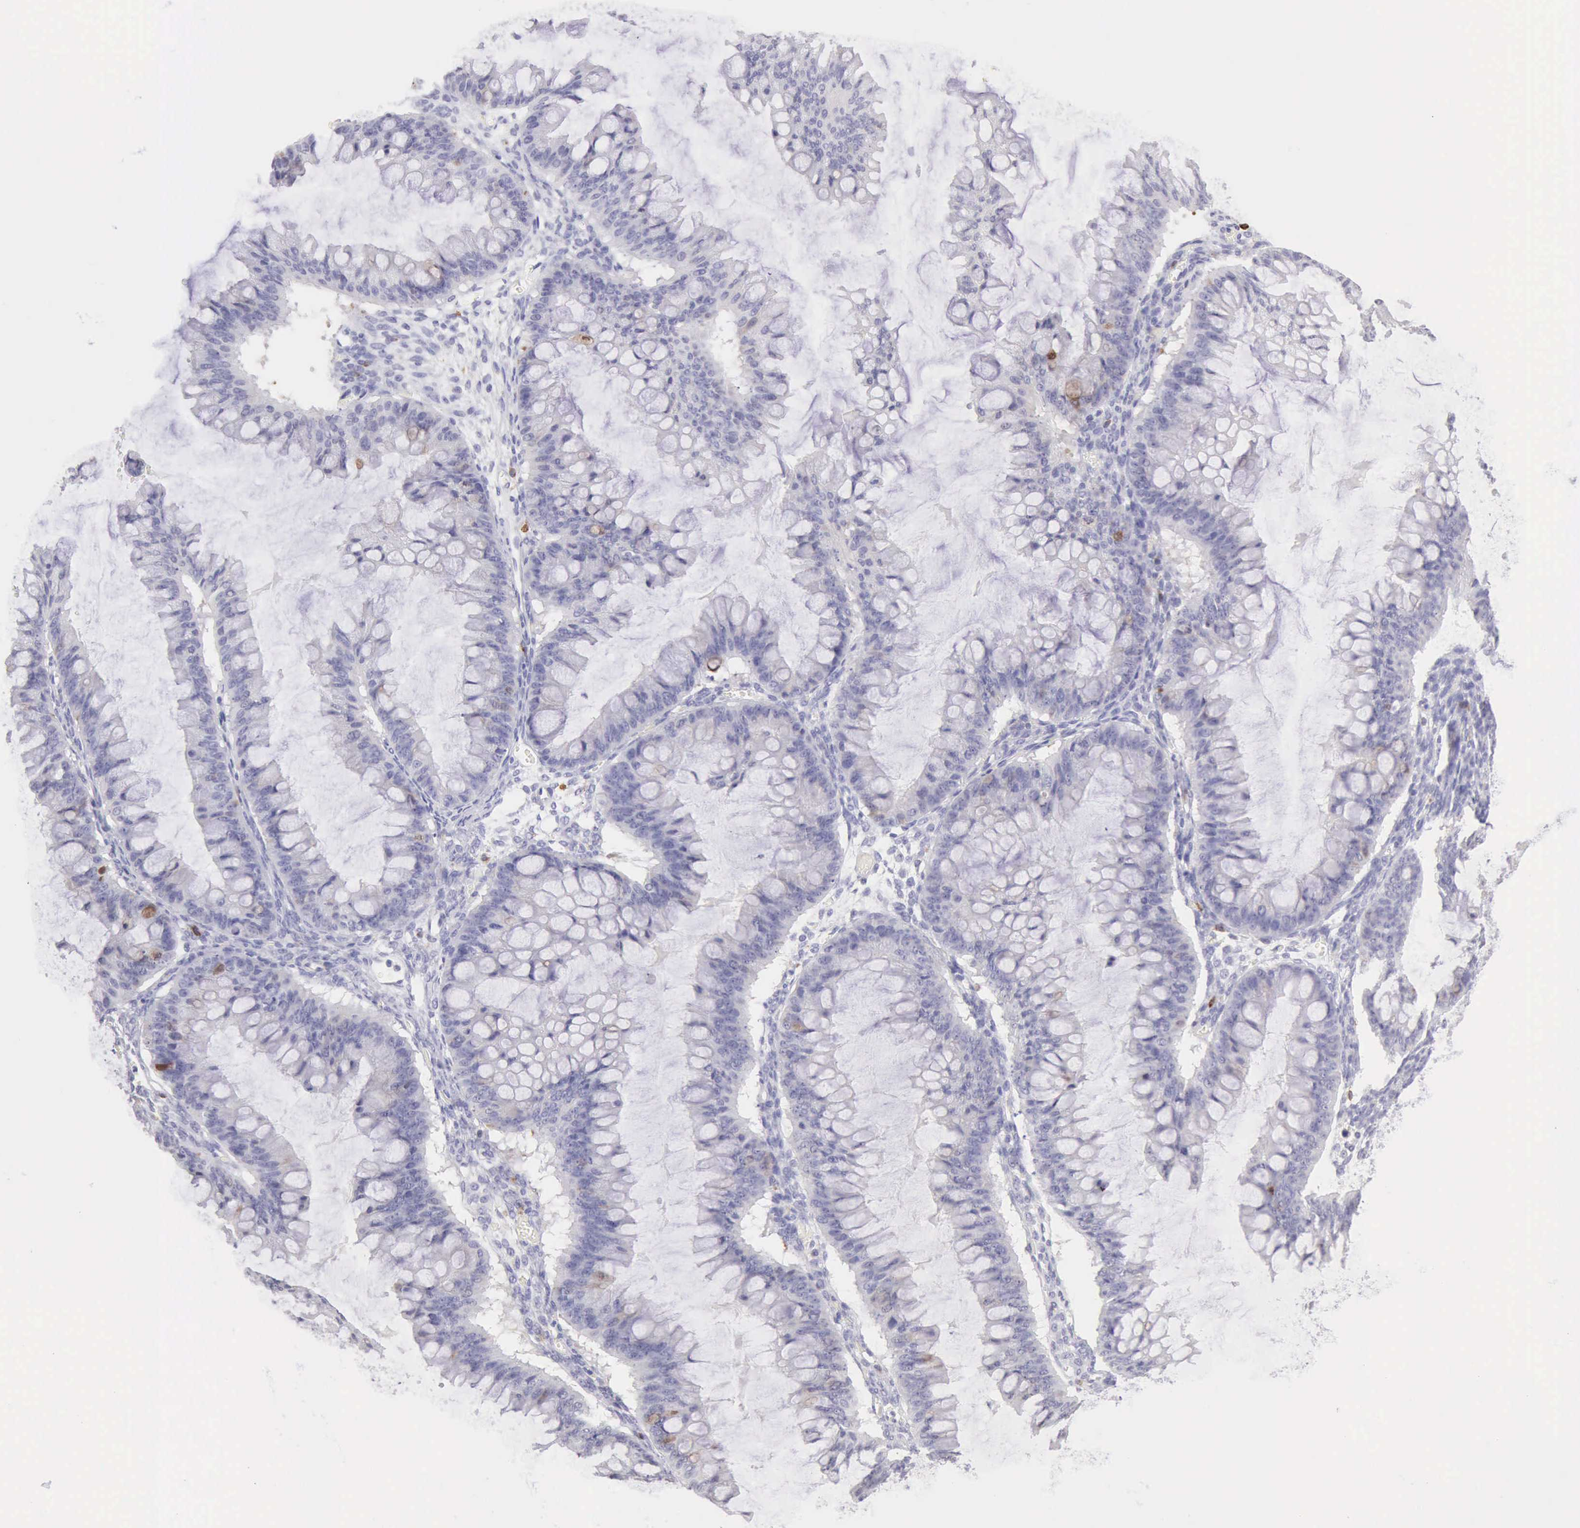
{"staining": {"intensity": "weak", "quantity": "<25%", "location": "cytoplasmic/membranous"}, "tissue": "ovarian cancer", "cell_type": "Tumor cells", "image_type": "cancer", "snomed": [{"axis": "morphology", "description": "Cystadenocarcinoma, mucinous, NOS"}, {"axis": "topography", "description": "Ovary"}], "caption": "This is a photomicrograph of immunohistochemistry staining of ovarian mucinous cystadenocarcinoma, which shows no expression in tumor cells.", "gene": "RNASE1", "patient": {"sex": "female", "age": 73}}